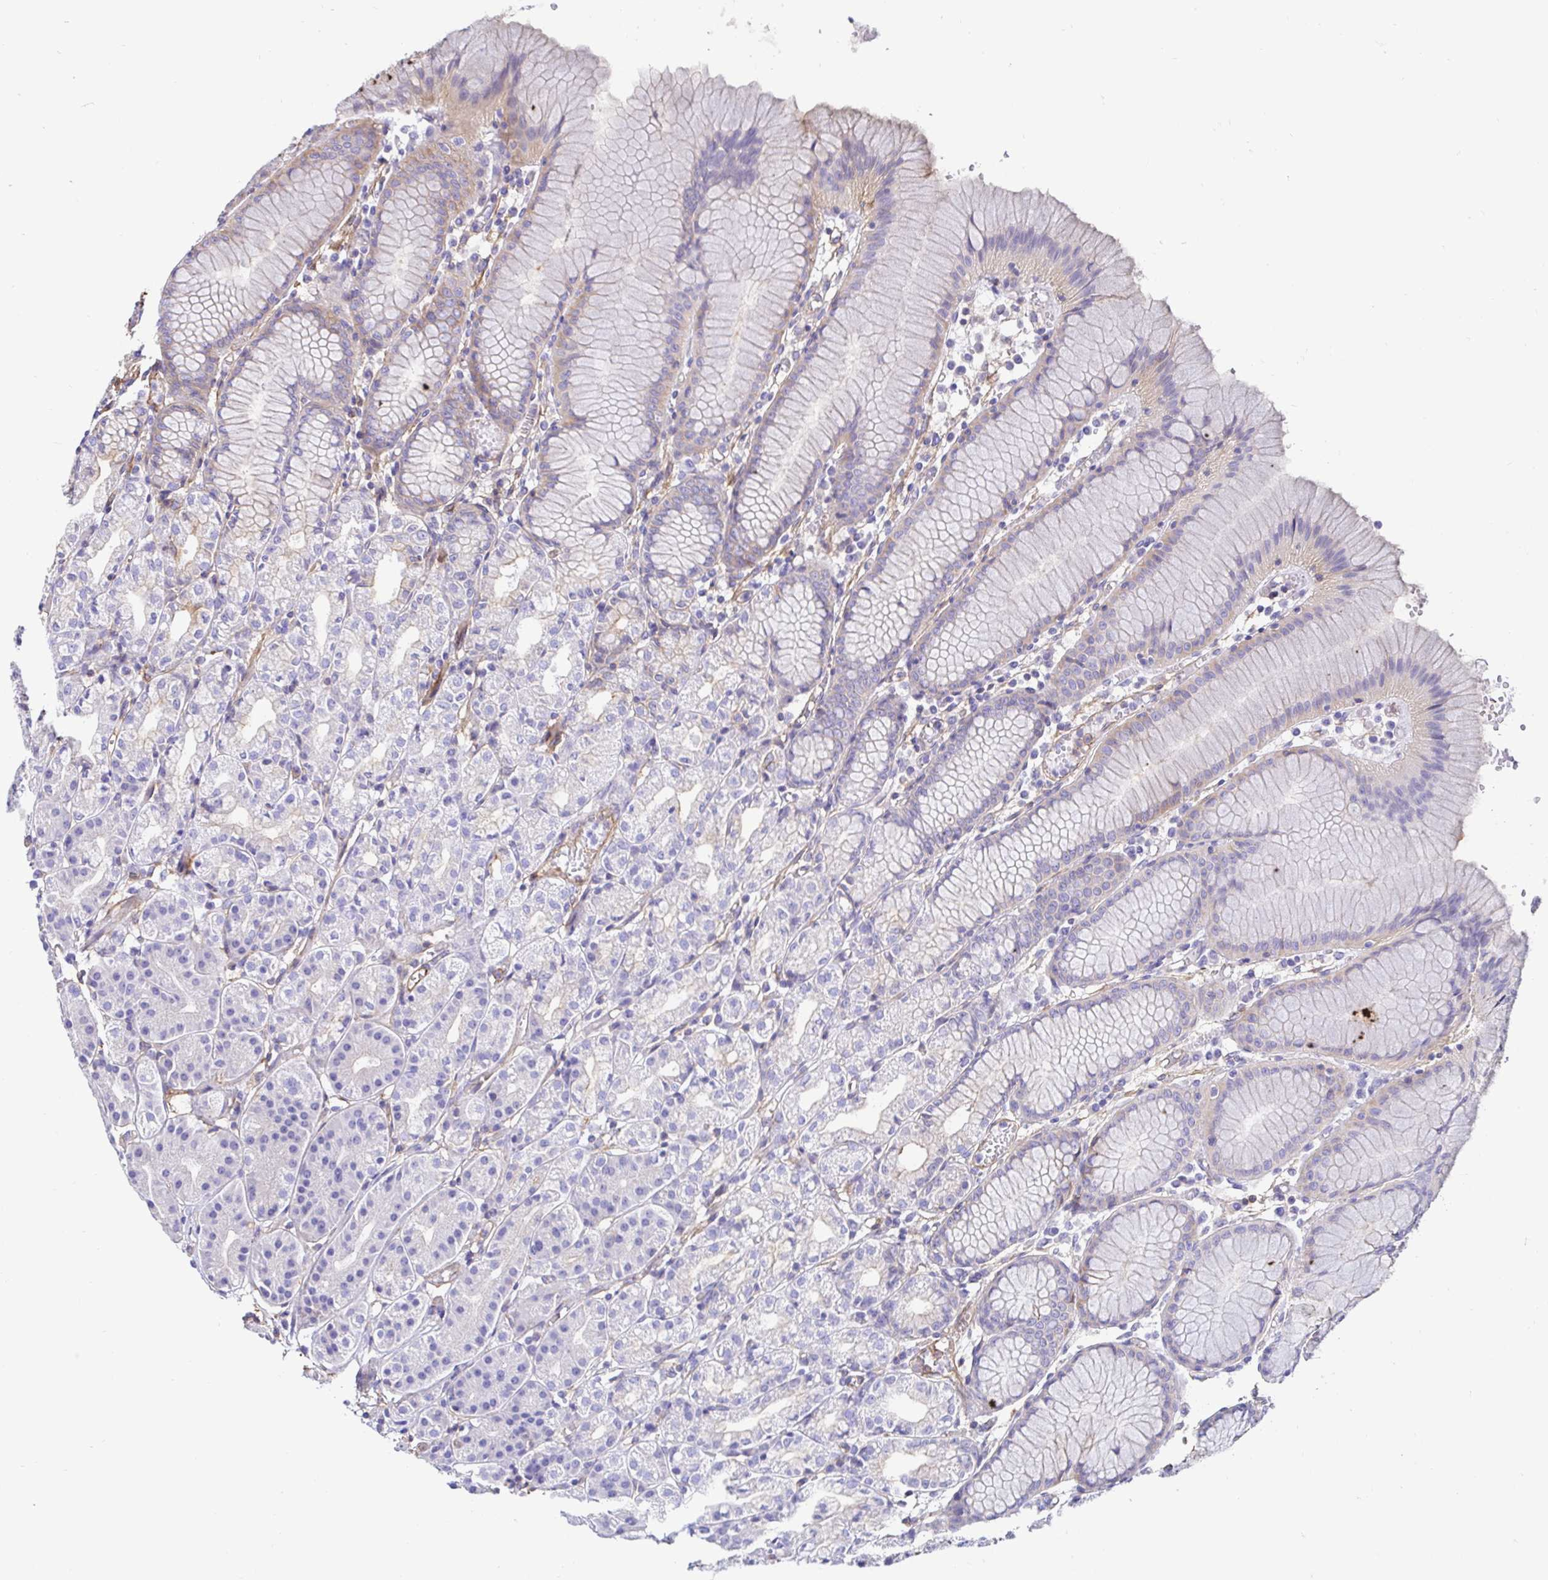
{"staining": {"intensity": "negative", "quantity": "none", "location": "none"}, "tissue": "stomach", "cell_type": "Glandular cells", "image_type": "normal", "snomed": [{"axis": "morphology", "description": "Normal tissue, NOS"}, {"axis": "topography", "description": "Stomach"}], "caption": "A histopathology image of stomach stained for a protein reveals no brown staining in glandular cells.", "gene": "ANXA2", "patient": {"sex": "female", "age": 57}}